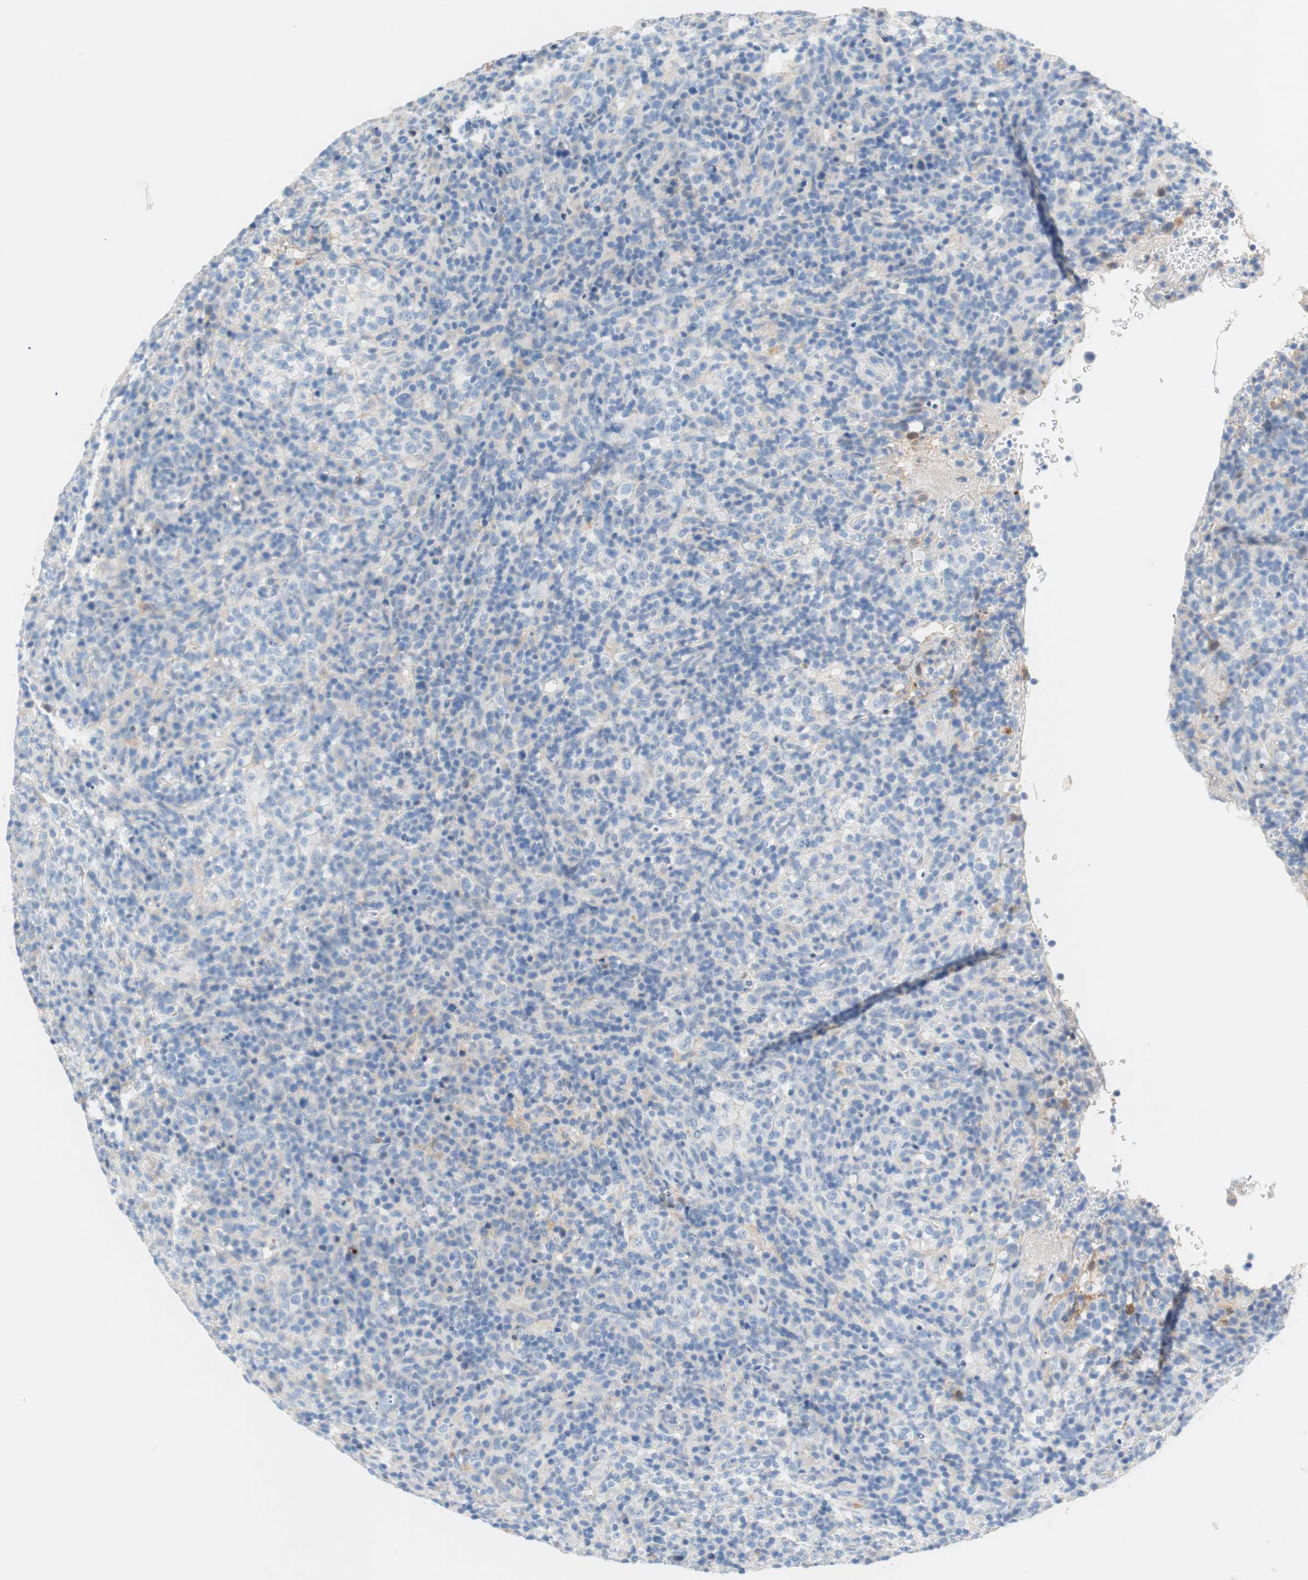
{"staining": {"intensity": "negative", "quantity": "none", "location": "none"}, "tissue": "lymphoma", "cell_type": "Tumor cells", "image_type": "cancer", "snomed": [{"axis": "morphology", "description": "Malignant lymphoma, non-Hodgkin's type, High grade"}, {"axis": "topography", "description": "Lymph node"}], "caption": "The photomicrograph reveals no significant positivity in tumor cells of lymphoma.", "gene": "RBP4", "patient": {"sex": "female", "age": 76}}